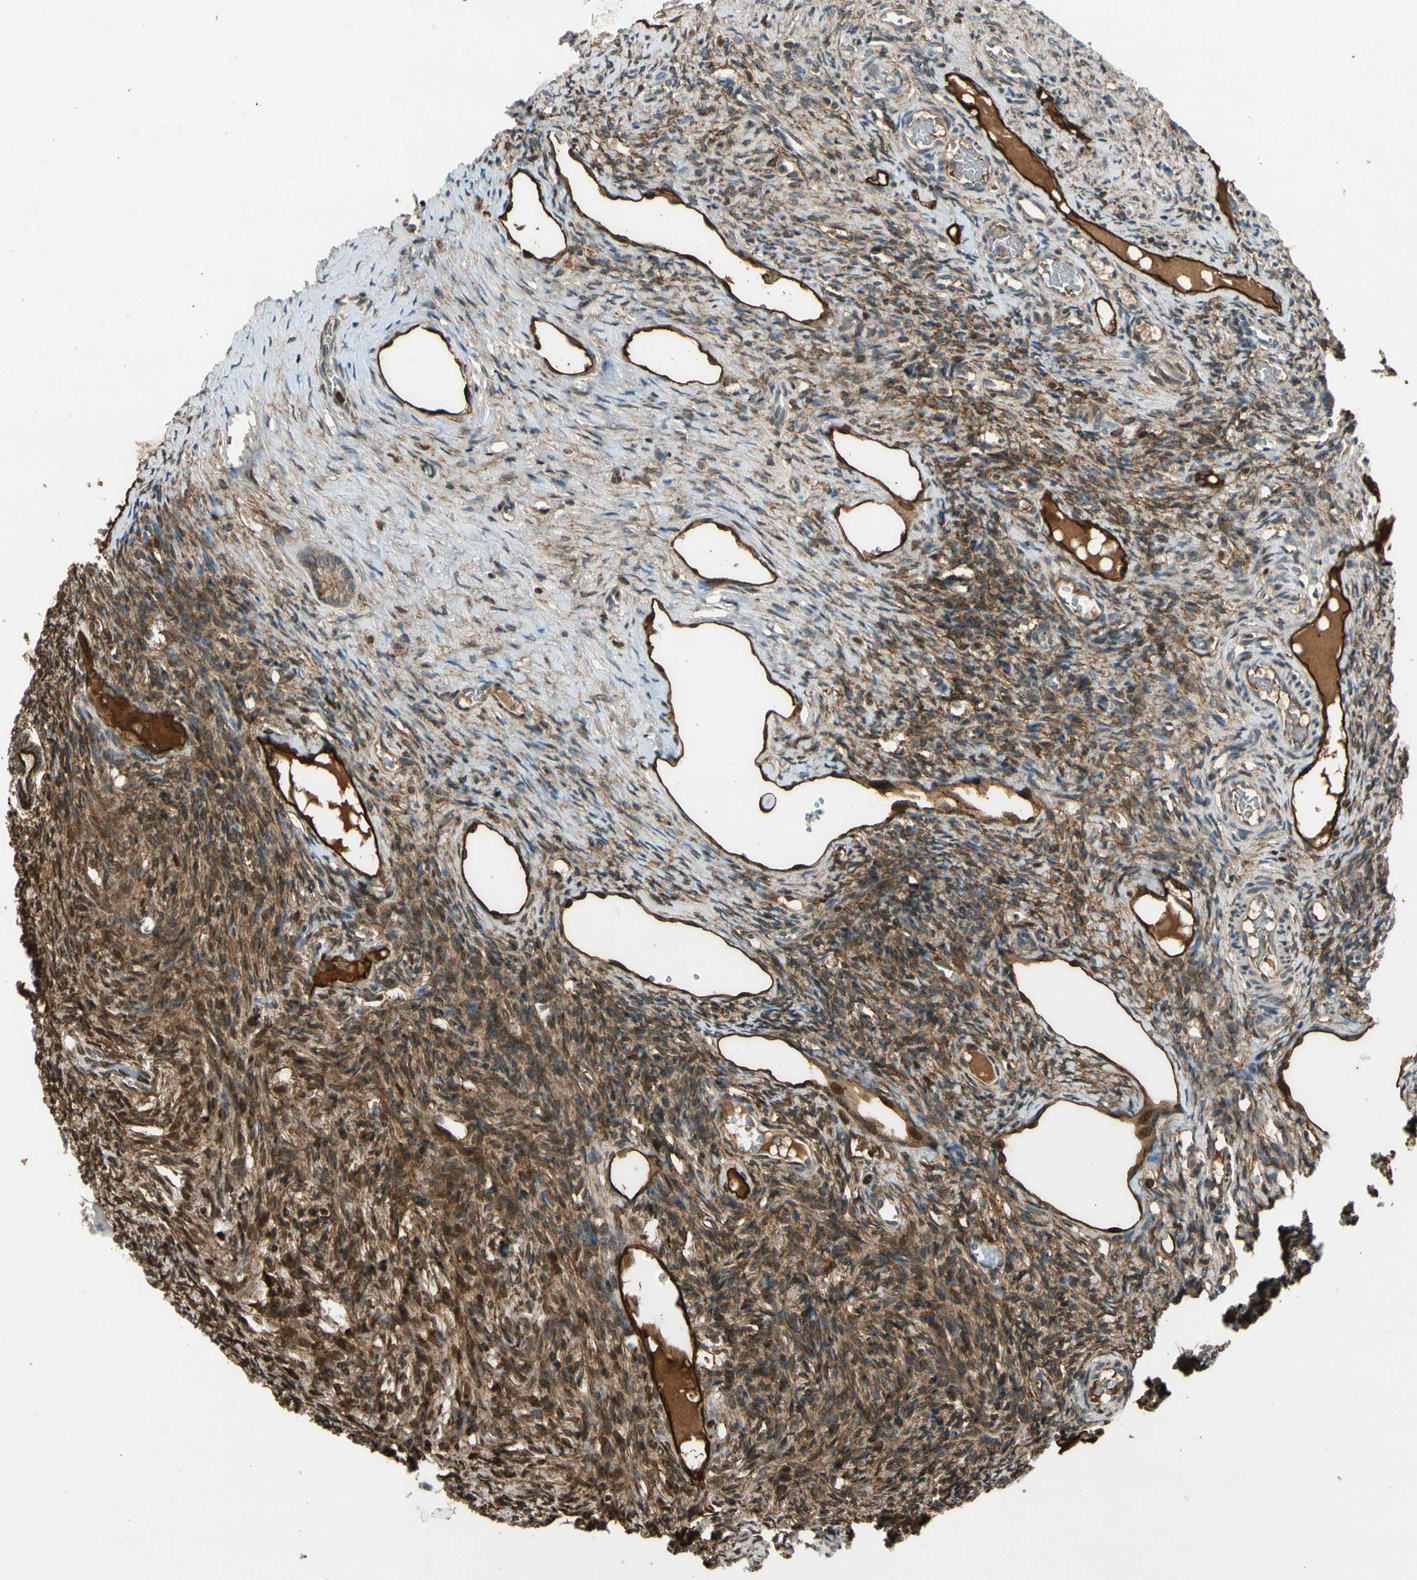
{"staining": {"intensity": "moderate", "quantity": "<25%", "location": "cytoplasmic/membranous"}, "tissue": "ovary", "cell_type": "Follicle cells", "image_type": "normal", "snomed": [{"axis": "morphology", "description": "Normal tissue, NOS"}, {"axis": "topography", "description": "Ovary"}], "caption": "Protein expression analysis of normal human ovary reveals moderate cytoplasmic/membranous staining in about <25% of follicle cells. (Stains: DAB in brown, nuclei in blue, Microscopy: brightfield microscopy at high magnification).", "gene": "PDPN", "patient": {"sex": "female", "age": 33}}